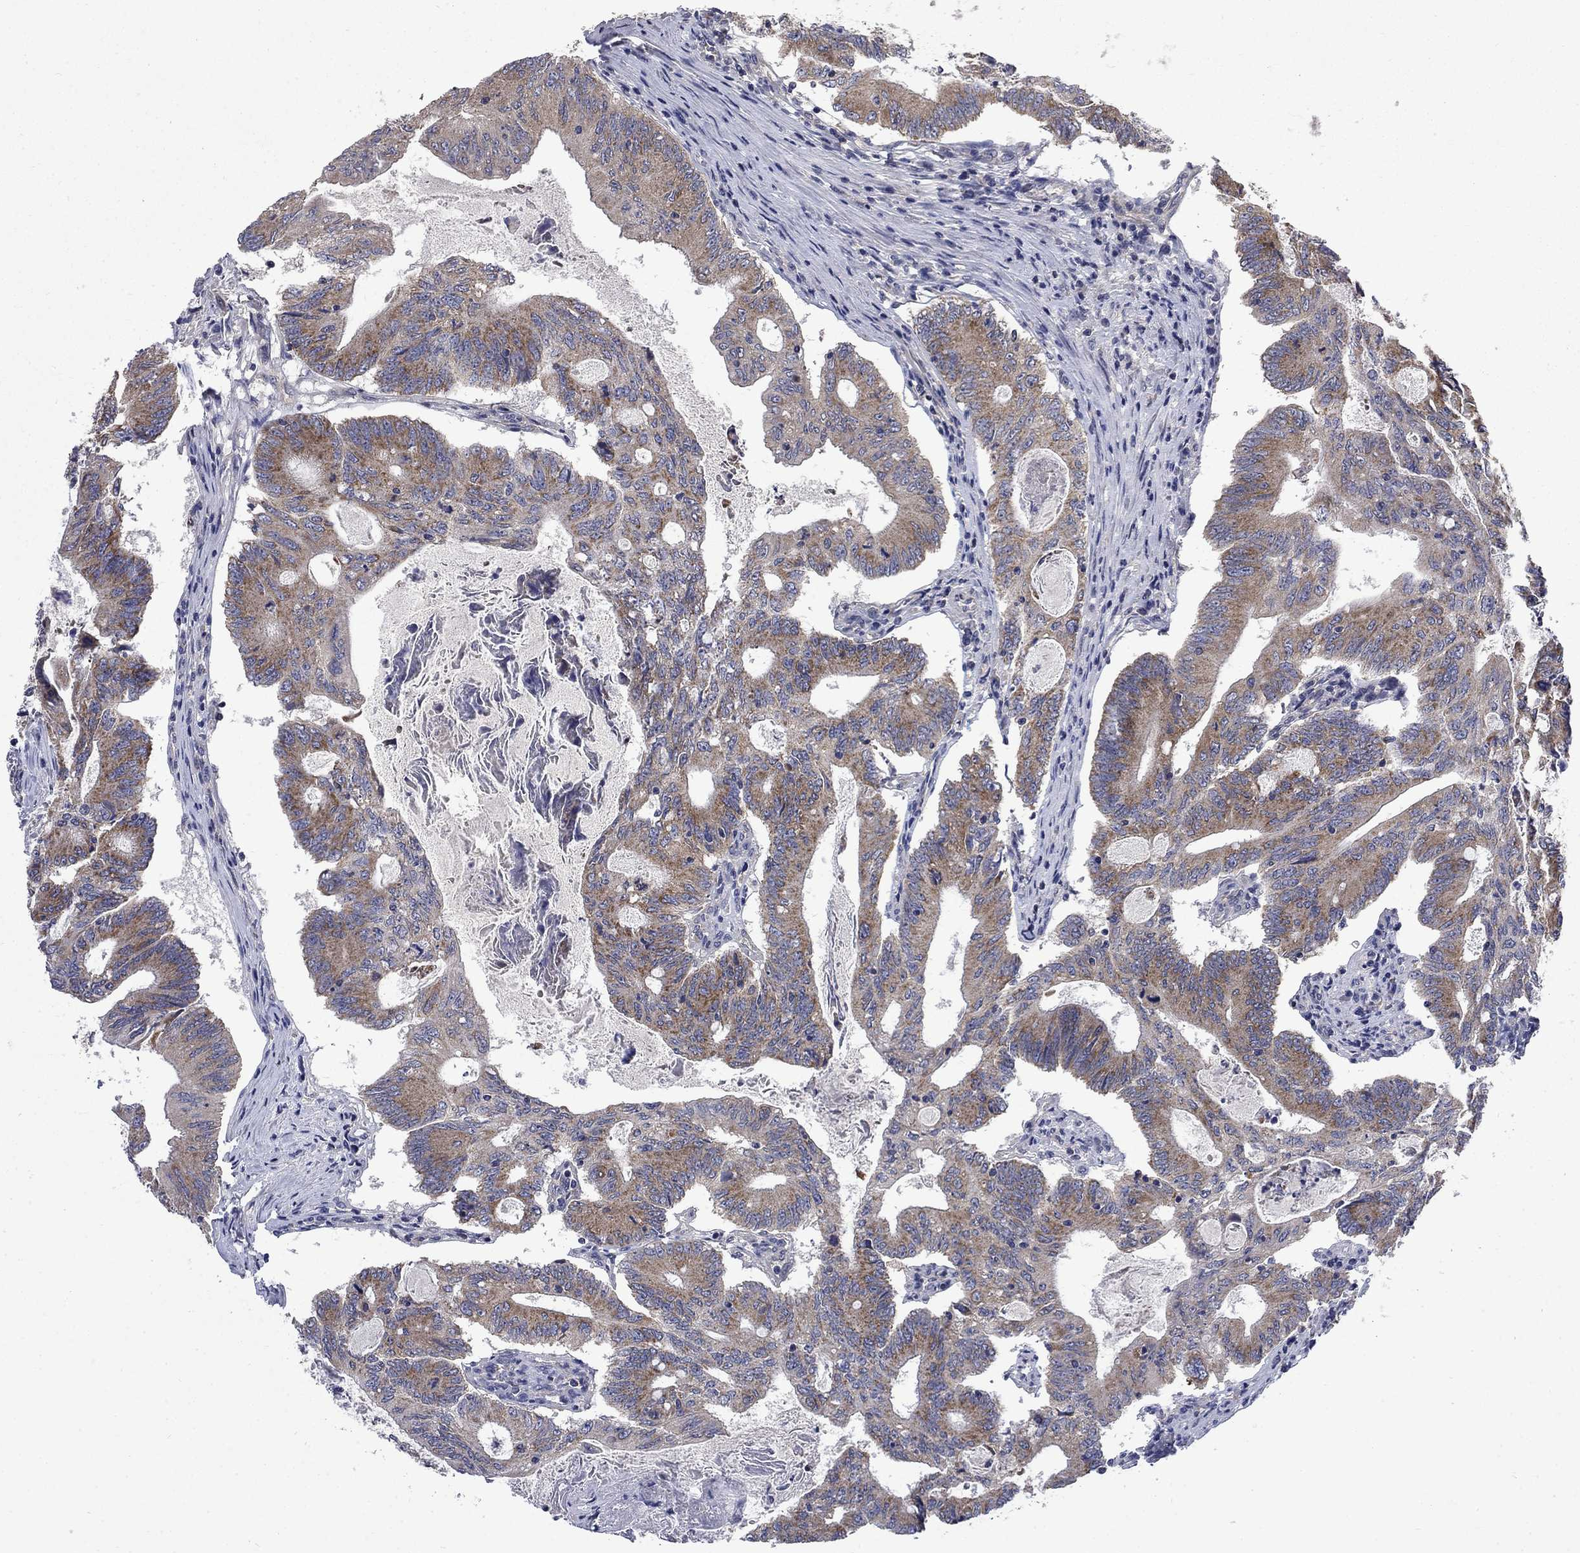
{"staining": {"intensity": "moderate", "quantity": "25%-75%", "location": "cytoplasmic/membranous"}, "tissue": "colorectal cancer", "cell_type": "Tumor cells", "image_type": "cancer", "snomed": [{"axis": "morphology", "description": "Adenocarcinoma, NOS"}, {"axis": "topography", "description": "Colon"}], "caption": "The photomicrograph displays staining of colorectal cancer (adenocarcinoma), revealing moderate cytoplasmic/membranous protein staining (brown color) within tumor cells.", "gene": "HSPA12A", "patient": {"sex": "female", "age": 70}}